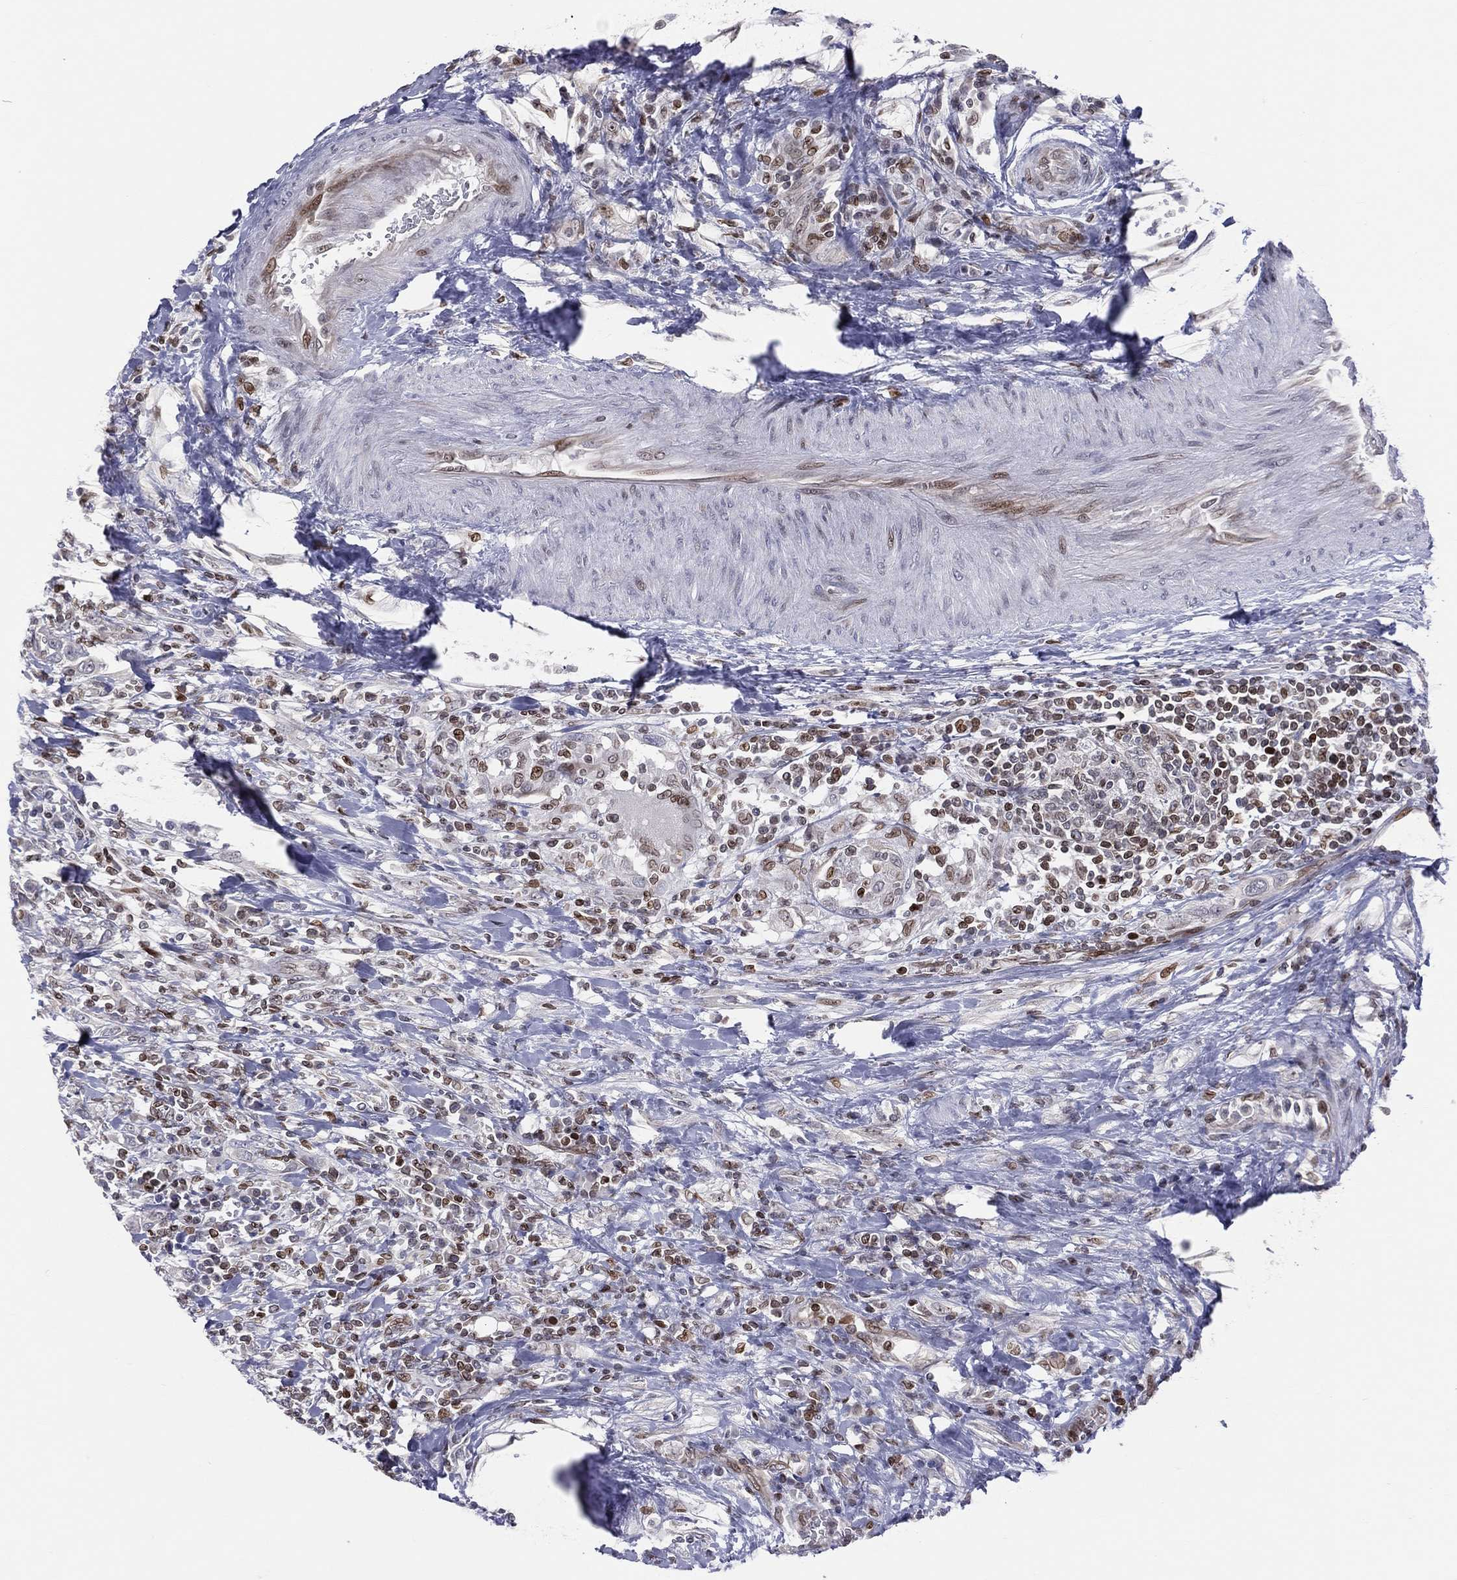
{"staining": {"intensity": "moderate", "quantity": "25%-75%", "location": "nuclear"}, "tissue": "urothelial cancer", "cell_type": "Tumor cells", "image_type": "cancer", "snomed": [{"axis": "morphology", "description": "Urothelial carcinoma, NOS"}, {"axis": "morphology", "description": "Urothelial carcinoma, High grade"}, {"axis": "topography", "description": "Urinary bladder"}], "caption": "High-magnification brightfield microscopy of urothelial cancer stained with DAB (brown) and counterstained with hematoxylin (blue). tumor cells exhibit moderate nuclear staining is appreciated in about25%-75% of cells.", "gene": "DBF4B", "patient": {"sex": "female", "age": 64}}